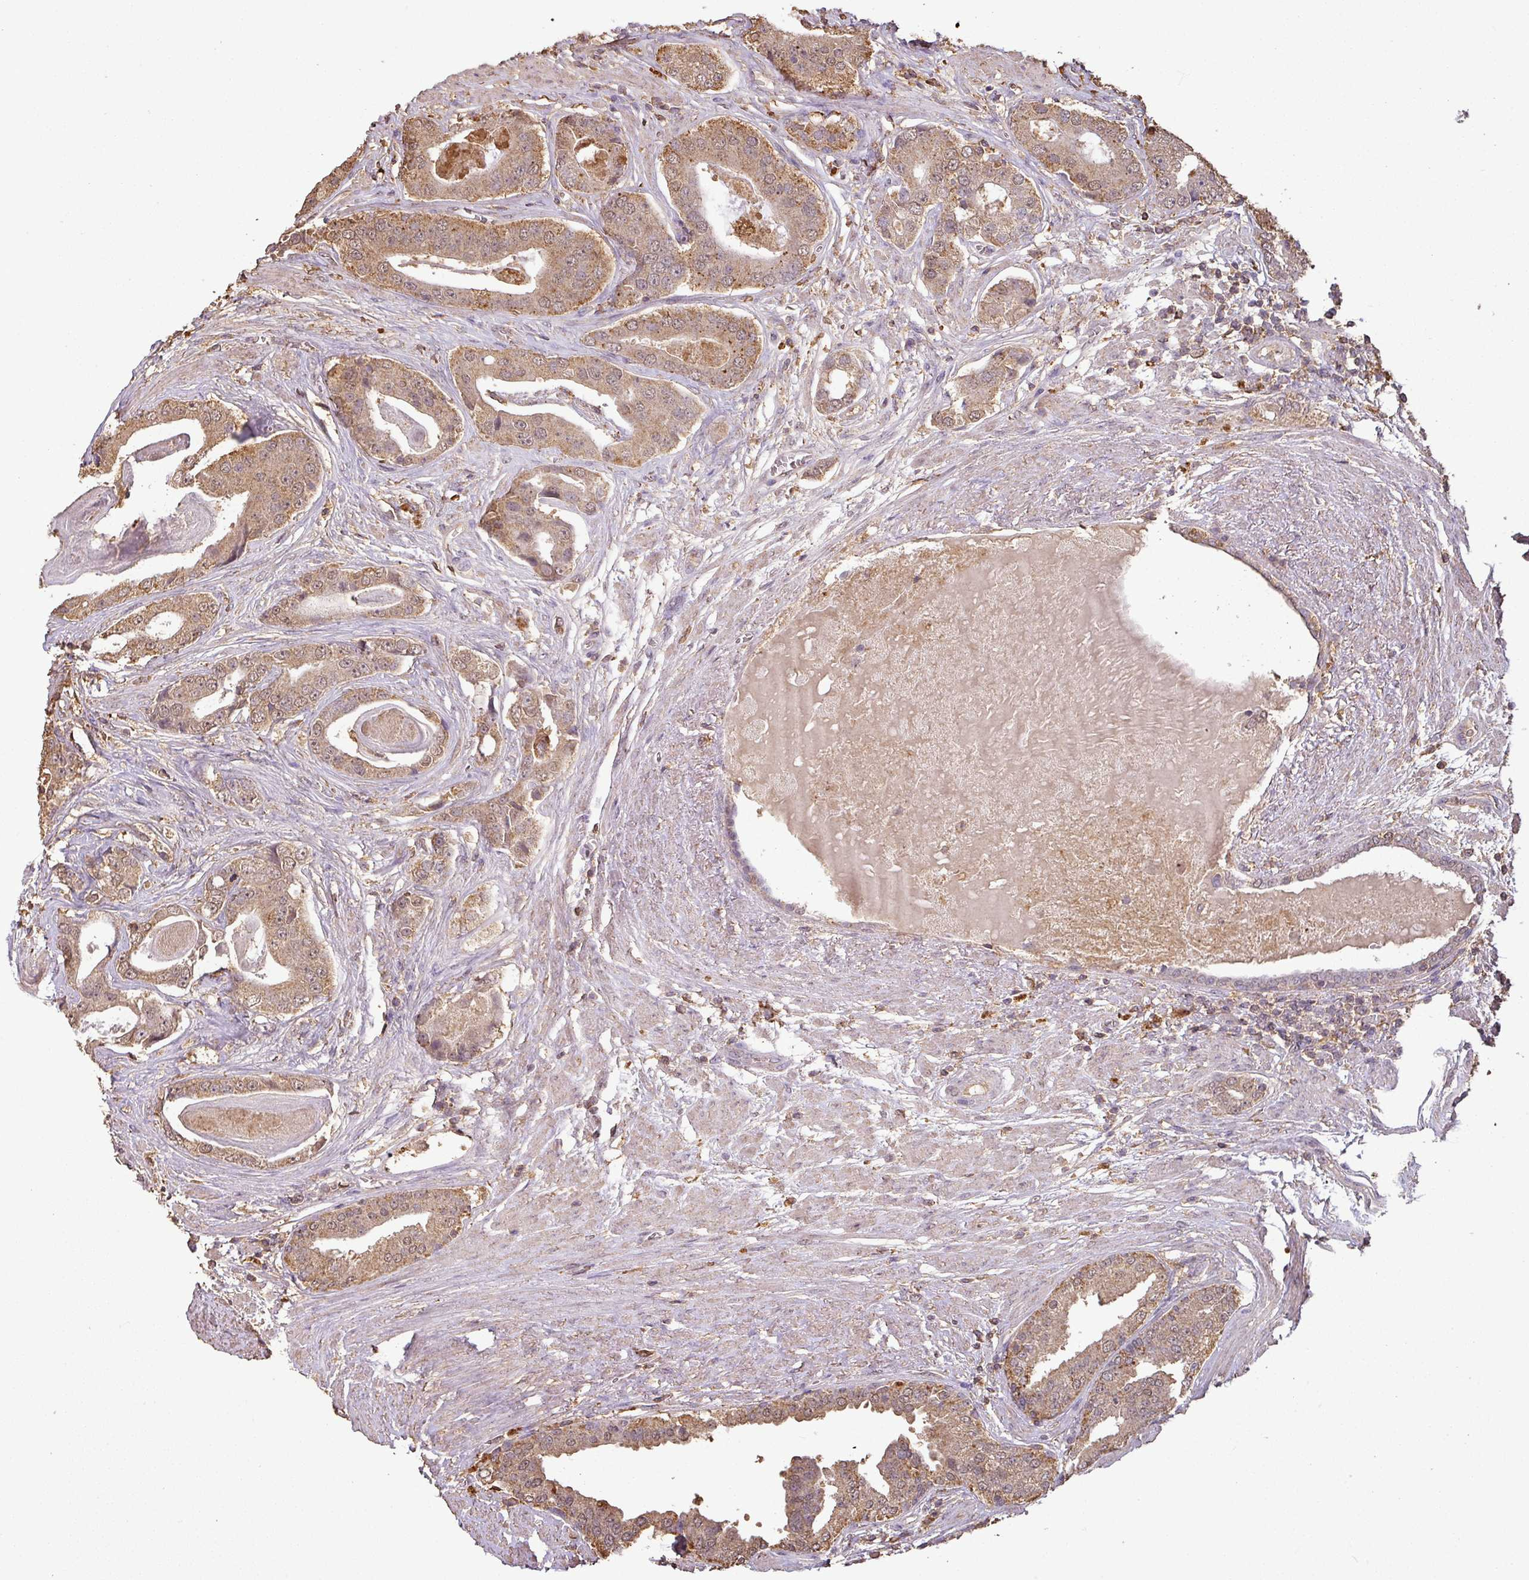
{"staining": {"intensity": "moderate", "quantity": ">75%", "location": "cytoplasmic/membranous"}, "tissue": "prostate cancer", "cell_type": "Tumor cells", "image_type": "cancer", "snomed": [{"axis": "morphology", "description": "Adenocarcinoma, High grade"}, {"axis": "topography", "description": "Prostate"}], "caption": "Human prostate adenocarcinoma (high-grade) stained with a protein marker shows moderate staining in tumor cells.", "gene": "ATAT1", "patient": {"sex": "male", "age": 71}}